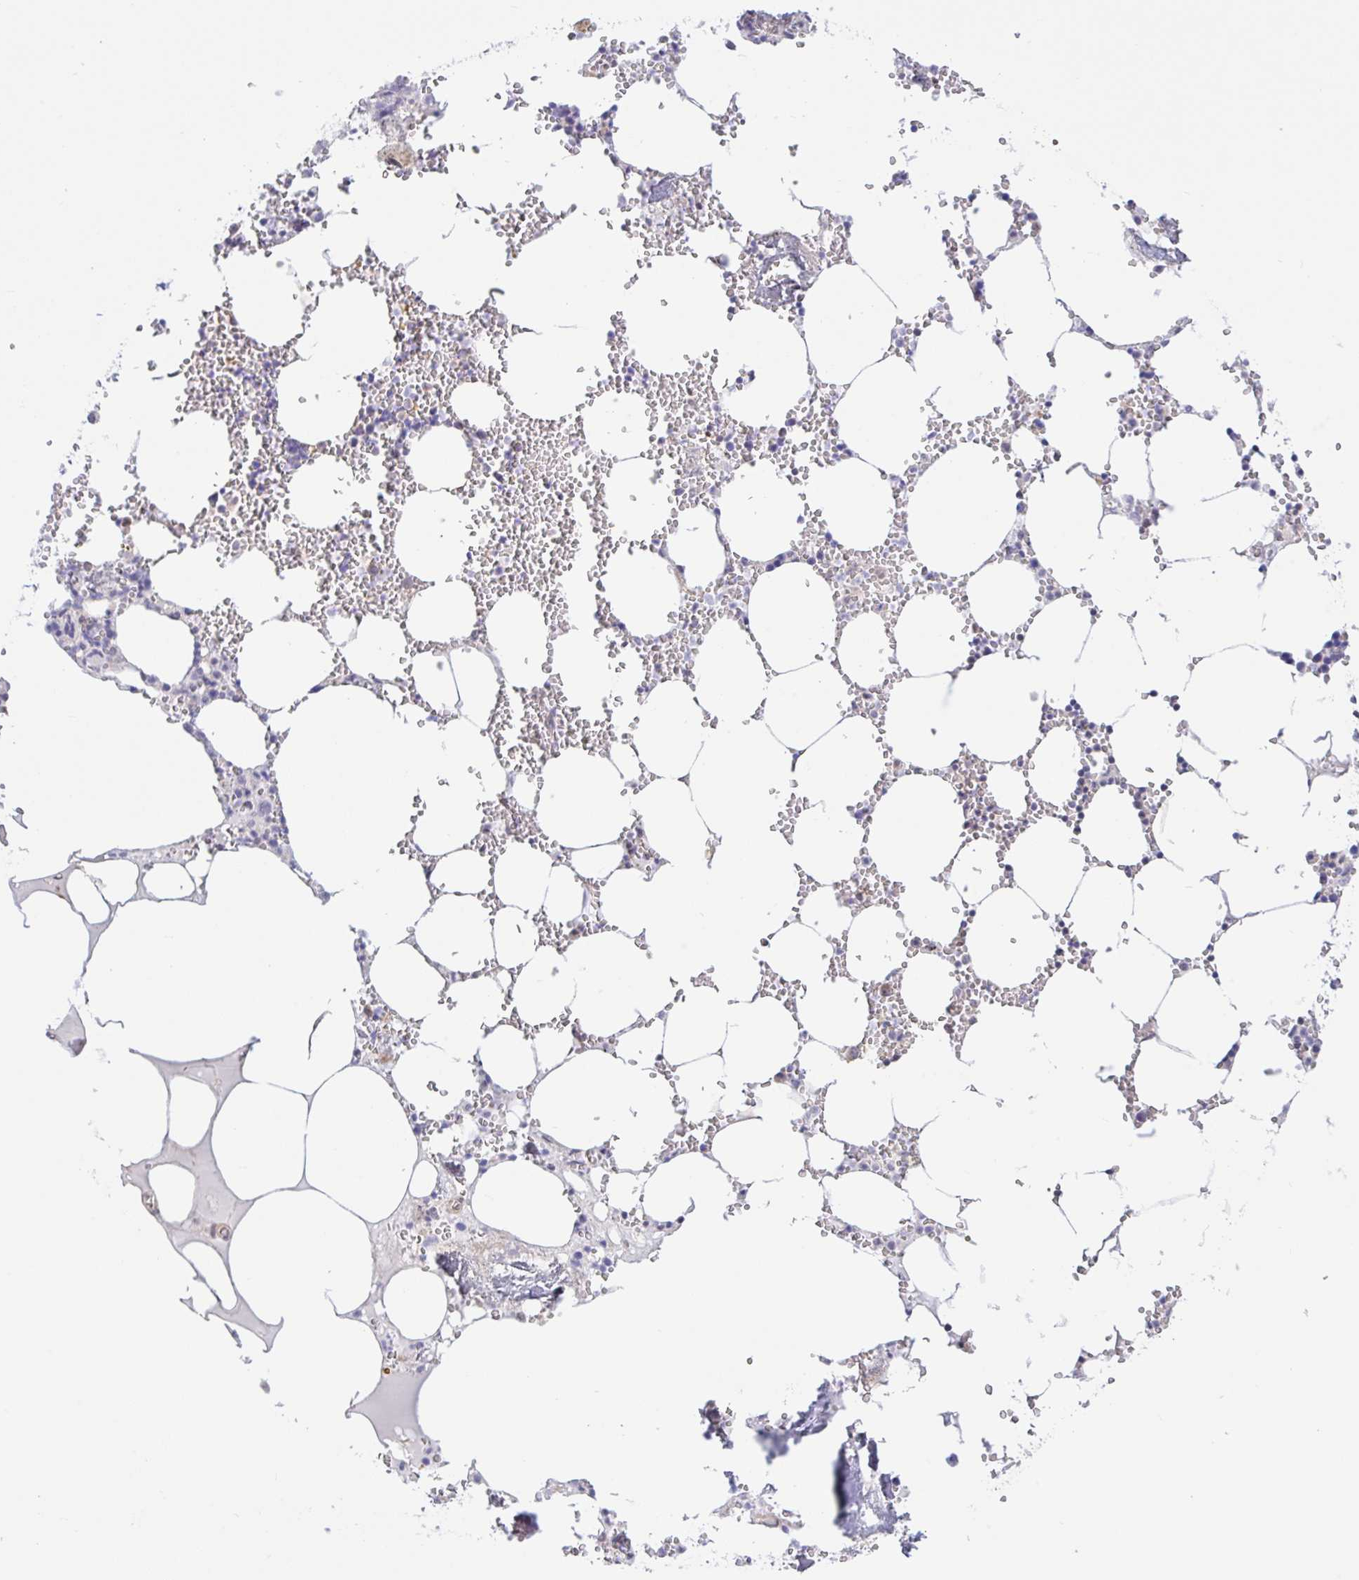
{"staining": {"intensity": "negative", "quantity": "none", "location": "none"}, "tissue": "bone marrow", "cell_type": "Hematopoietic cells", "image_type": "normal", "snomed": [{"axis": "morphology", "description": "Normal tissue, NOS"}, {"axis": "topography", "description": "Bone marrow"}], "caption": "IHC histopathology image of normal bone marrow: bone marrow stained with DAB reveals no significant protein staining in hematopoietic cells. Brightfield microscopy of immunohistochemistry stained with DAB (3,3'-diaminobenzidine) (brown) and hematoxylin (blue), captured at high magnification.", "gene": "HYPK", "patient": {"sex": "male", "age": 54}}